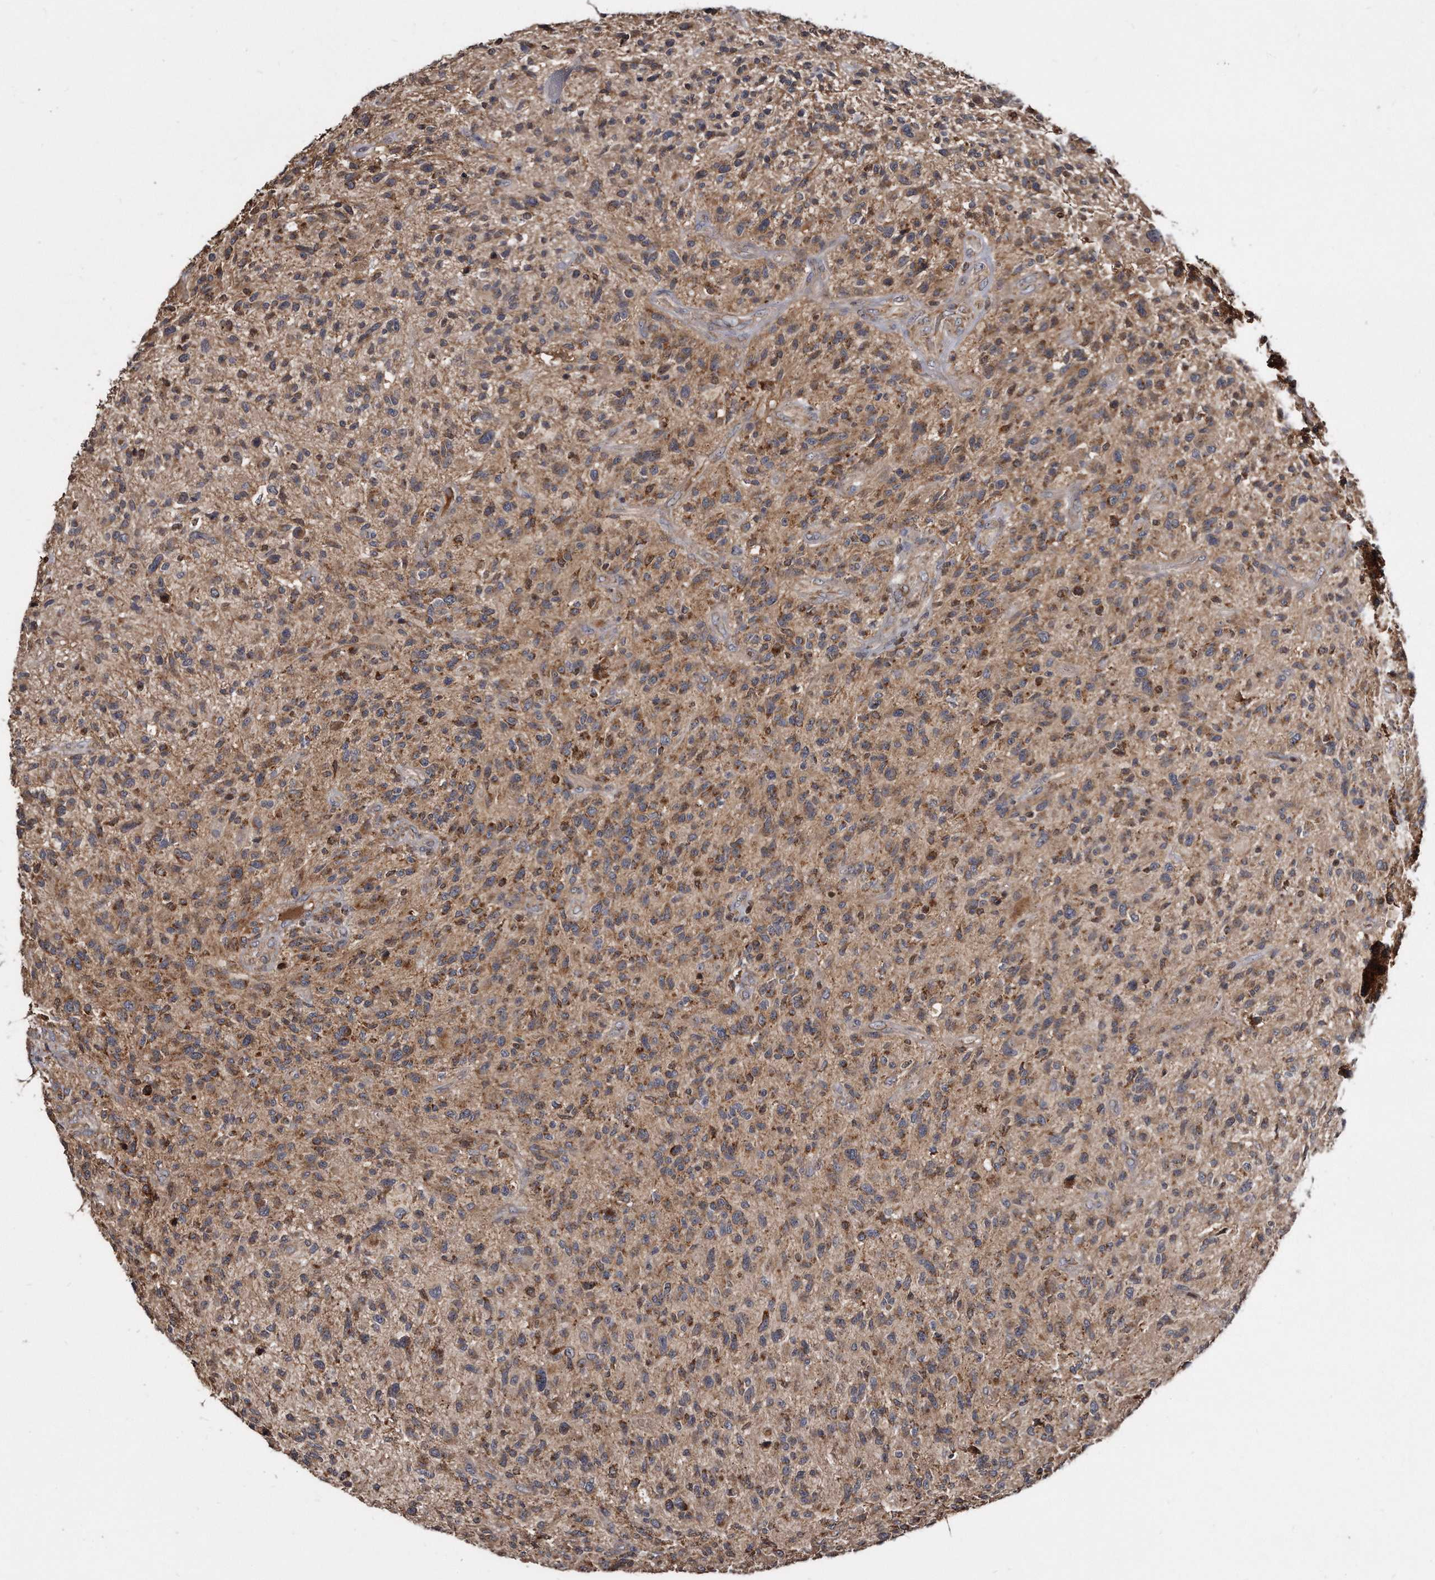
{"staining": {"intensity": "moderate", "quantity": "25%-75%", "location": "cytoplasmic/membranous"}, "tissue": "glioma", "cell_type": "Tumor cells", "image_type": "cancer", "snomed": [{"axis": "morphology", "description": "Glioma, malignant, High grade"}, {"axis": "topography", "description": "Brain"}], "caption": "A medium amount of moderate cytoplasmic/membranous expression is seen in approximately 25%-75% of tumor cells in malignant glioma (high-grade) tissue. (DAB (3,3'-diaminobenzidine) IHC, brown staining for protein, blue staining for nuclei).", "gene": "FAM136A", "patient": {"sex": "male", "age": 47}}